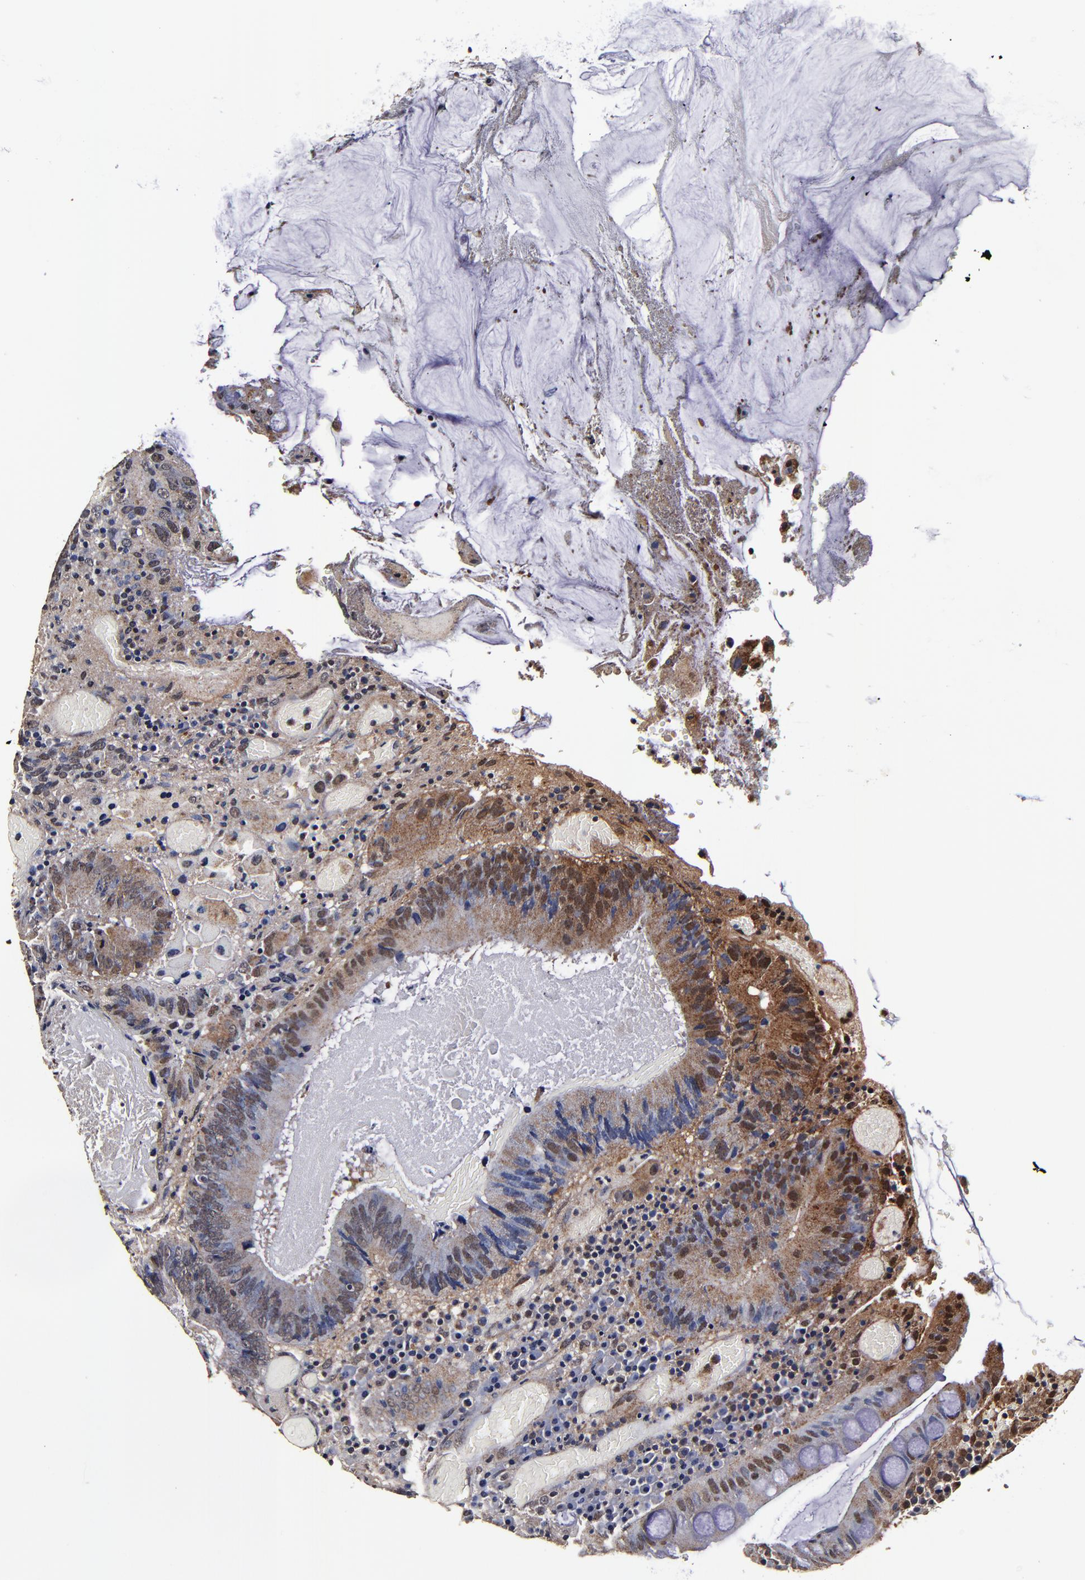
{"staining": {"intensity": "moderate", "quantity": "25%-75%", "location": "cytoplasmic/membranous"}, "tissue": "colorectal cancer", "cell_type": "Tumor cells", "image_type": "cancer", "snomed": [{"axis": "morphology", "description": "Normal tissue, NOS"}, {"axis": "morphology", "description": "Adenocarcinoma, NOS"}, {"axis": "topography", "description": "Colon"}], "caption": "The micrograph reveals a brown stain indicating the presence of a protein in the cytoplasmic/membranous of tumor cells in adenocarcinoma (colorectal).", "gene": "MMP15", "patient": {"sex": "female", "age": 78}}